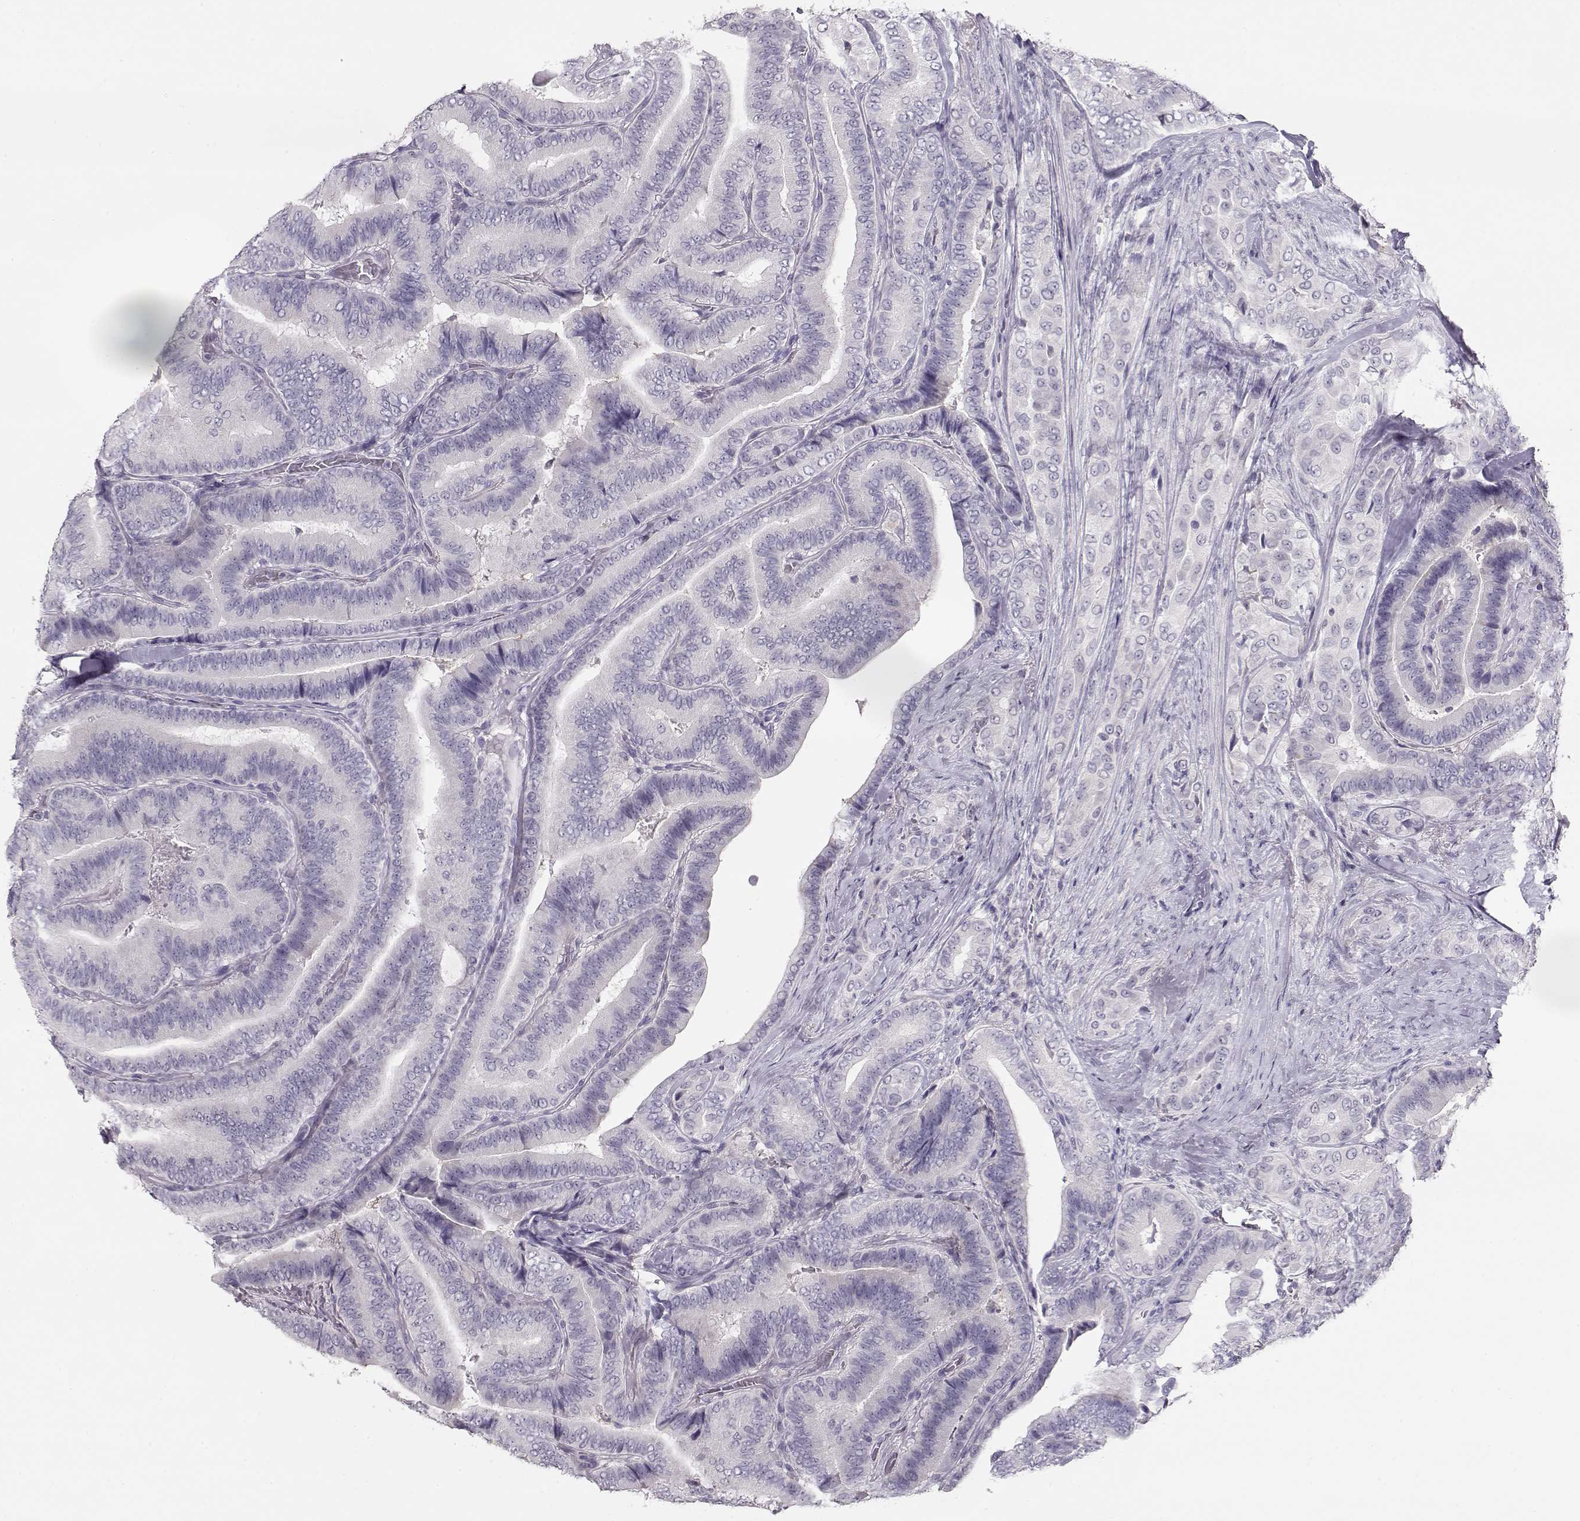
{"staining": {"intensity": "negative", "quantity": "none", "location": "none"}, "tissue": "thyroid cancer", "cell_type": "Tumor cells", "image_type": "cancer", "snomed": [{"axis": "morphology", "description": "Papillary adenocarcinoma, NOS"}, {"axis": "topography", "description": "Thyroid gland"}], "caption": "DAB immunohistochemical staining of human thyroid cancer (papillary adenocarcinoma) displays no significant staining in tumor cells. (Stains: DAB (3,3'-diaminobenzidine) immunohistochemistry (IHC) with hematoxylin counter stain, Microscopy: brightfield microscopy at high magnification).", "gene": "IMPG1", "patient": {"sex": "male", "age": 61}}